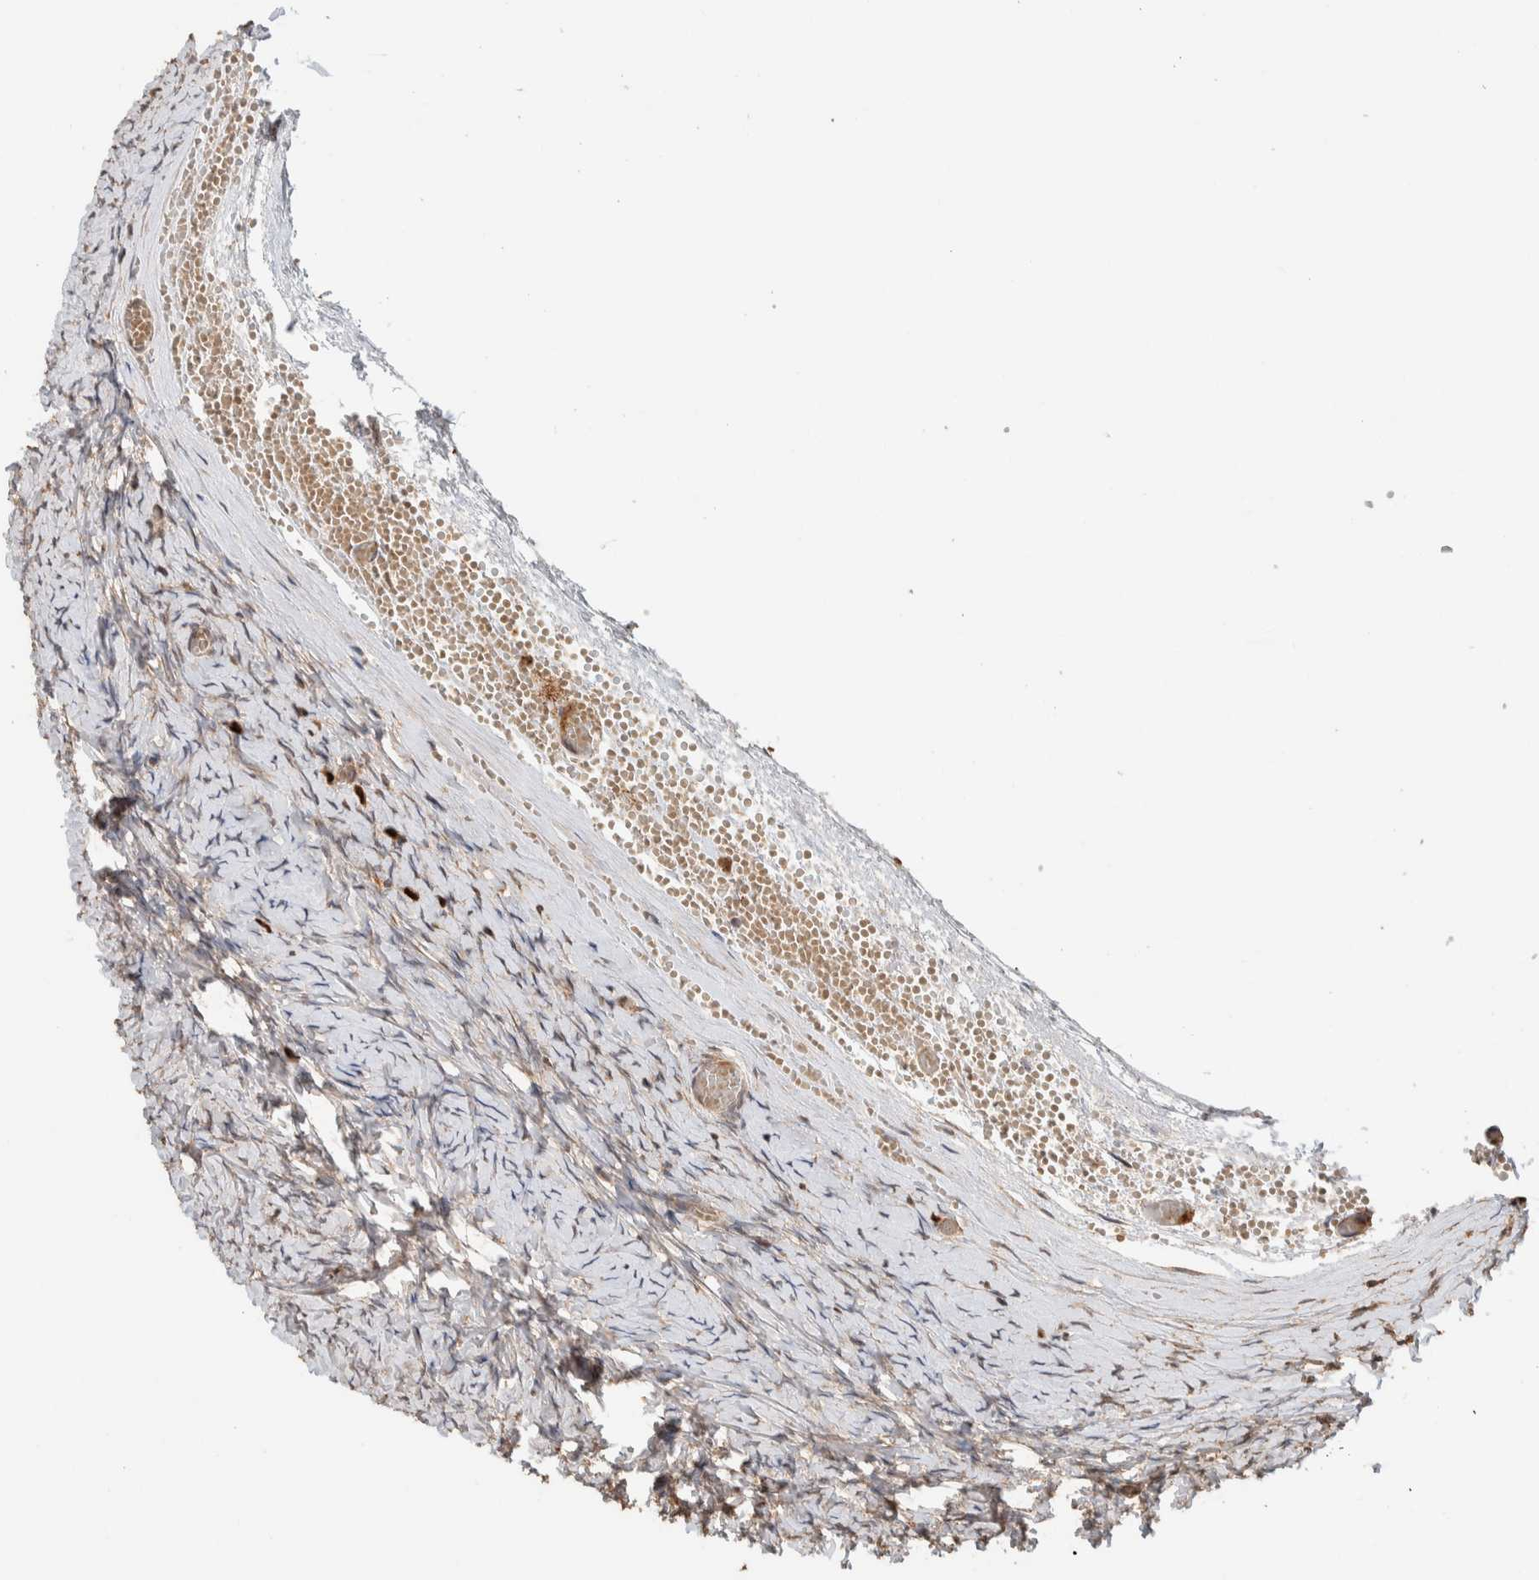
{"staining": {"intensity": "weak", "quantity": "<25%", "location": "cytoplasmic/membranous"}, "tissue": "ovary", "cell_type": "Ovarian stroma cells", "image_type": "normal", "snomed": [{"axis": "morphology", "description": "Normal tissue, NOS"}, {"axis": "topography", "description": "Ovary"}], "caption": "An immunohistochemistry image of unremarkable ovary is shown. There is no staining in ovarian stroma cells of ovary.", "gene": "VPS53", "patient": {"sex": "female", "age": 27}}